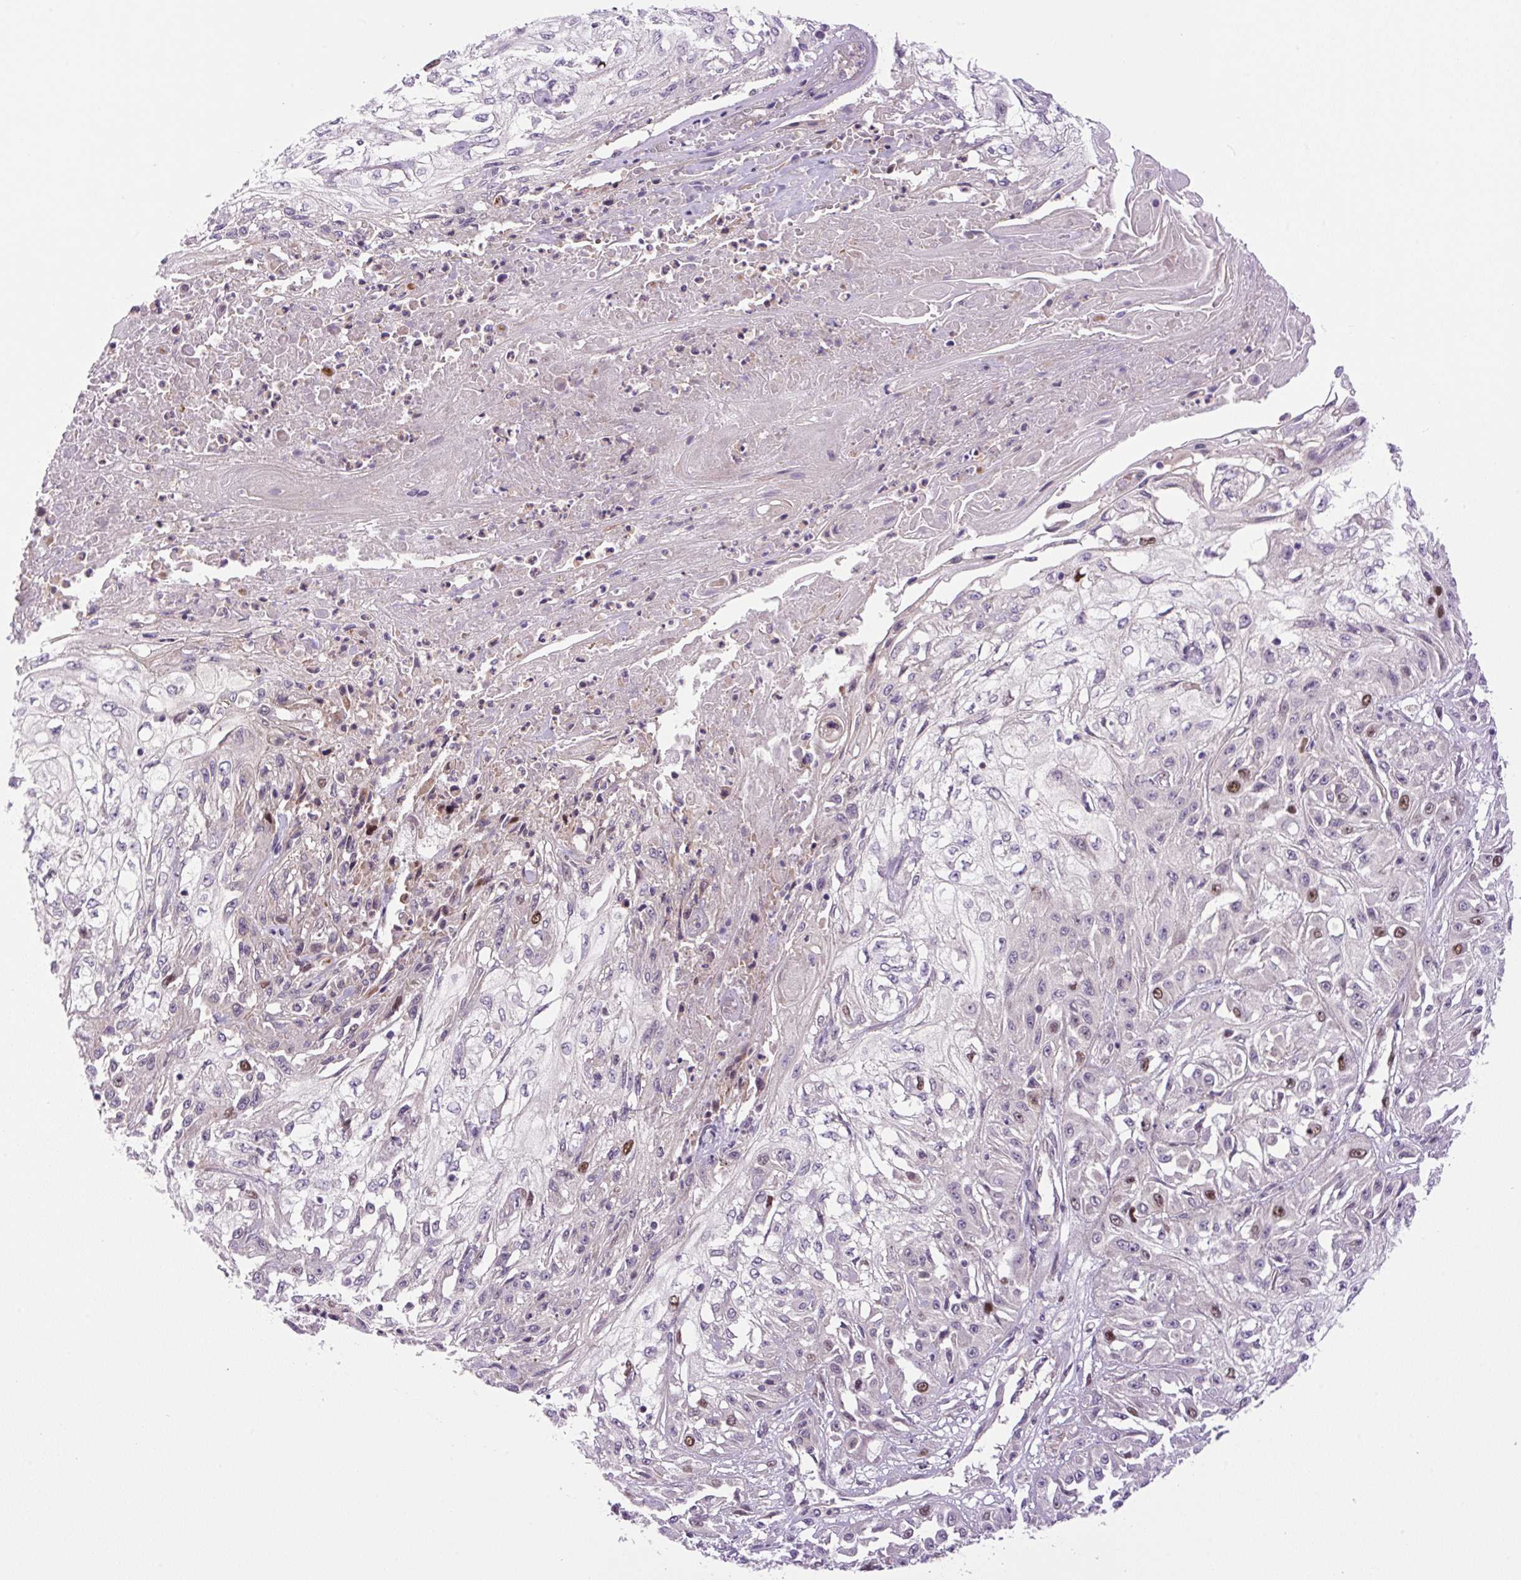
{"staining": {"intensity": "moderate", "quantity": "<25%", "location": "nuclear"}, "tissue": "skin cancer", "cell_type": "Tumor cells", "image_type": "cancer", "snomed": [{"axis": "morphology", "description": "Squamous cell carcinoma, NOS"}, {"axis": "morphology", "description": "Squamous cell carcinoma, metastatic, NOS"}, {"axis": "topography", "description": "Skin"}, {"axis": "topography", "description": "Lymph node"}], "caption": "Protein staining by immunohistochemistry reveals moderate nuclear staining in about <25% of tumor cells in skin cancer. The staining was performed using DAB (3,3'-diaminobenzidine), with brown indicating positive protein expression. Nuclei are stained blue with hematoxylin.", "gene": "KIFC1", "patient": {"sex": "male", "age": 75}}